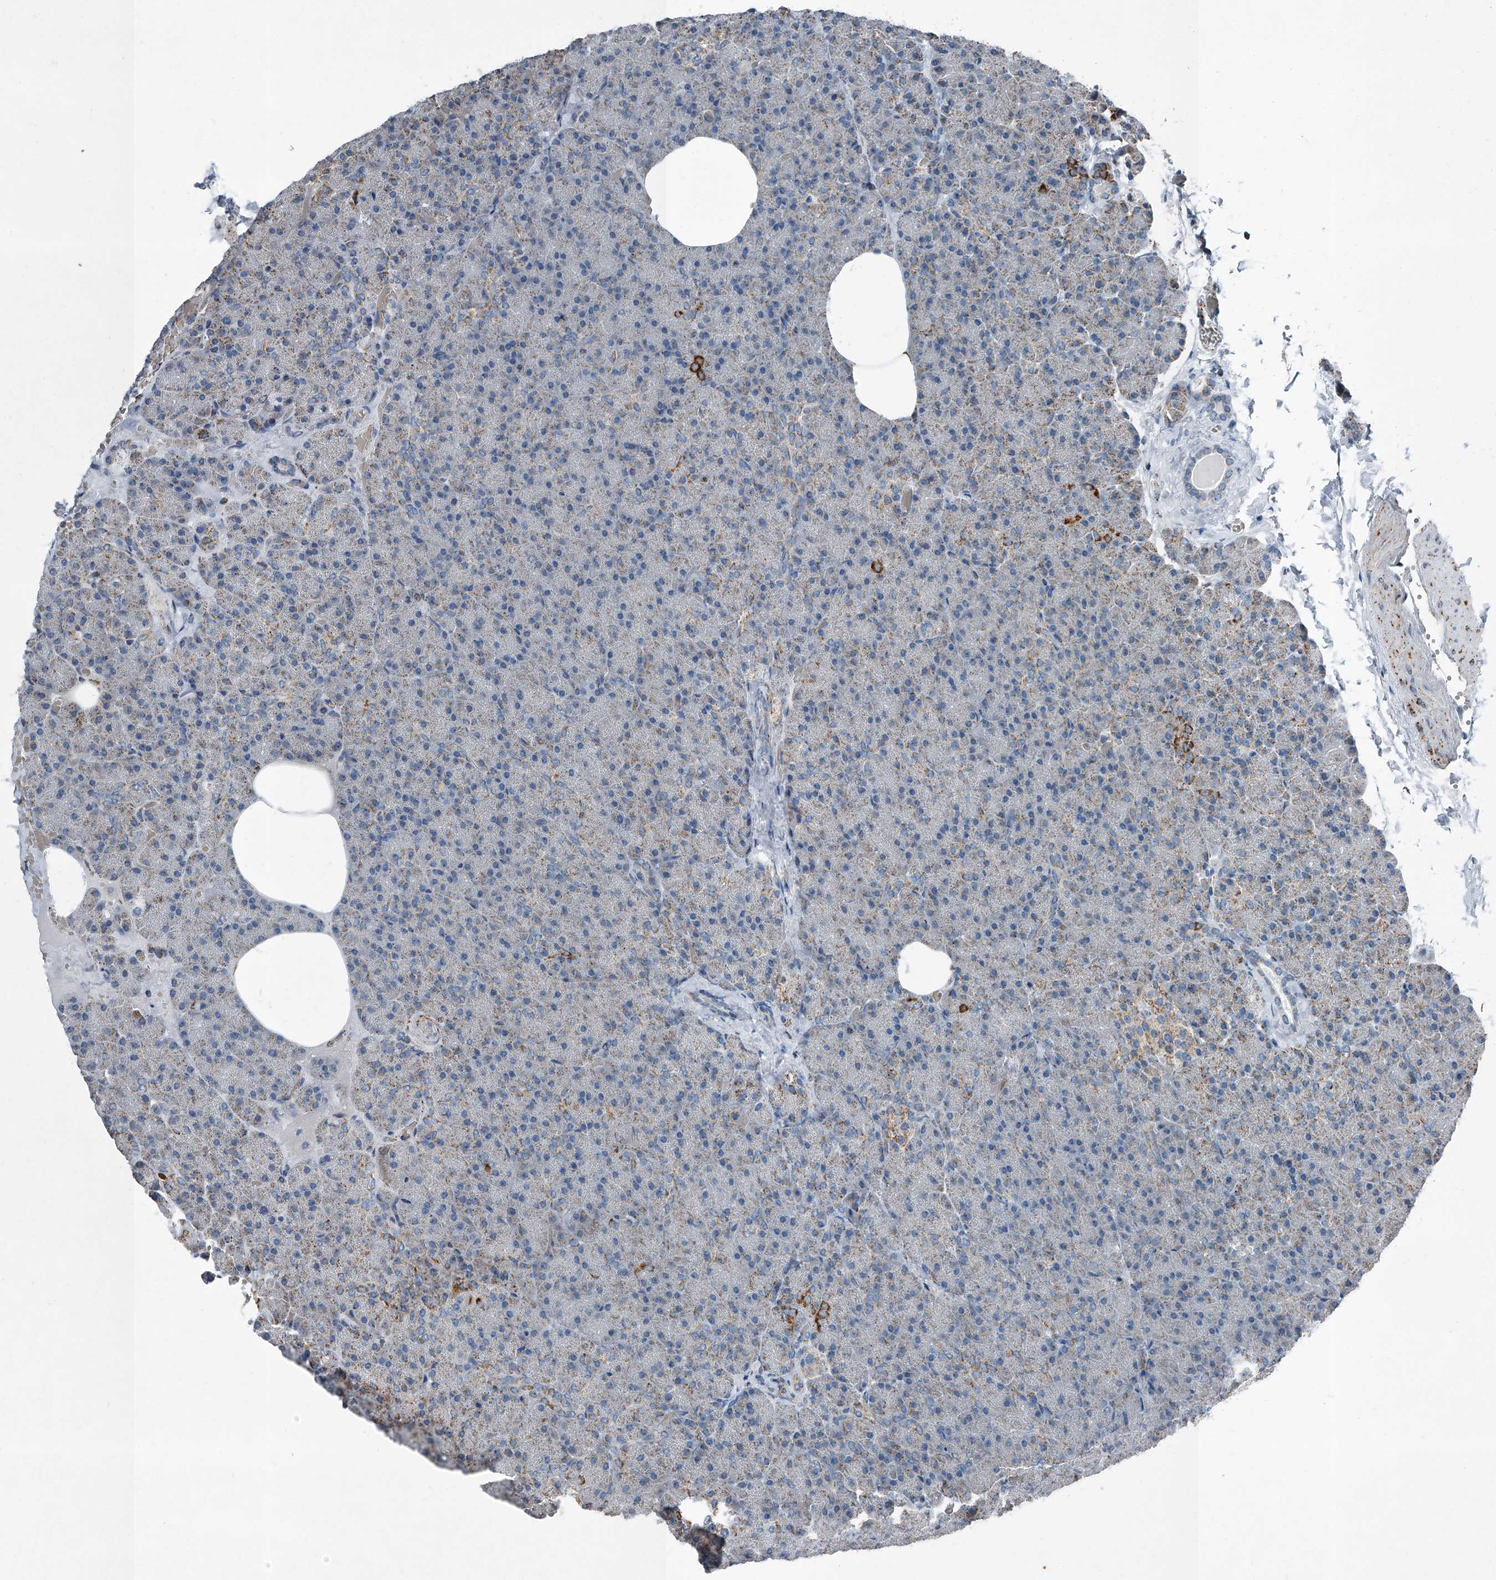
{"staining": {"intensity": "moderate", "quantity": ">75%", "location": "cytoplasmic/membranous"}, "tissue": "pancreas", "cell_type": "Exocrine glandular cells", "image_type": "normal", "snomed": [{"axis": "morphology", "description": "Normal tissue, NOS"}, {"axis": "morphology", "description": "Carcinoid, malignant, NOS"}, {"axis": "topography", "description": "Pancreas"}], "caption": "IHC staining of unremarkable pancreas, which exhibits medium levels of moderate cytoplasmic/membranous staining in approximately >75% of exocrine glandular cells indicating moderate cytoplasmic/membranous protein staining. The staining was performed using DAB (brown) for protein detection and nuclei were counterstained in hematoxylin (blue).", "gene": "CHRNA7", "patient": {"sex": "female", "age": 35}}